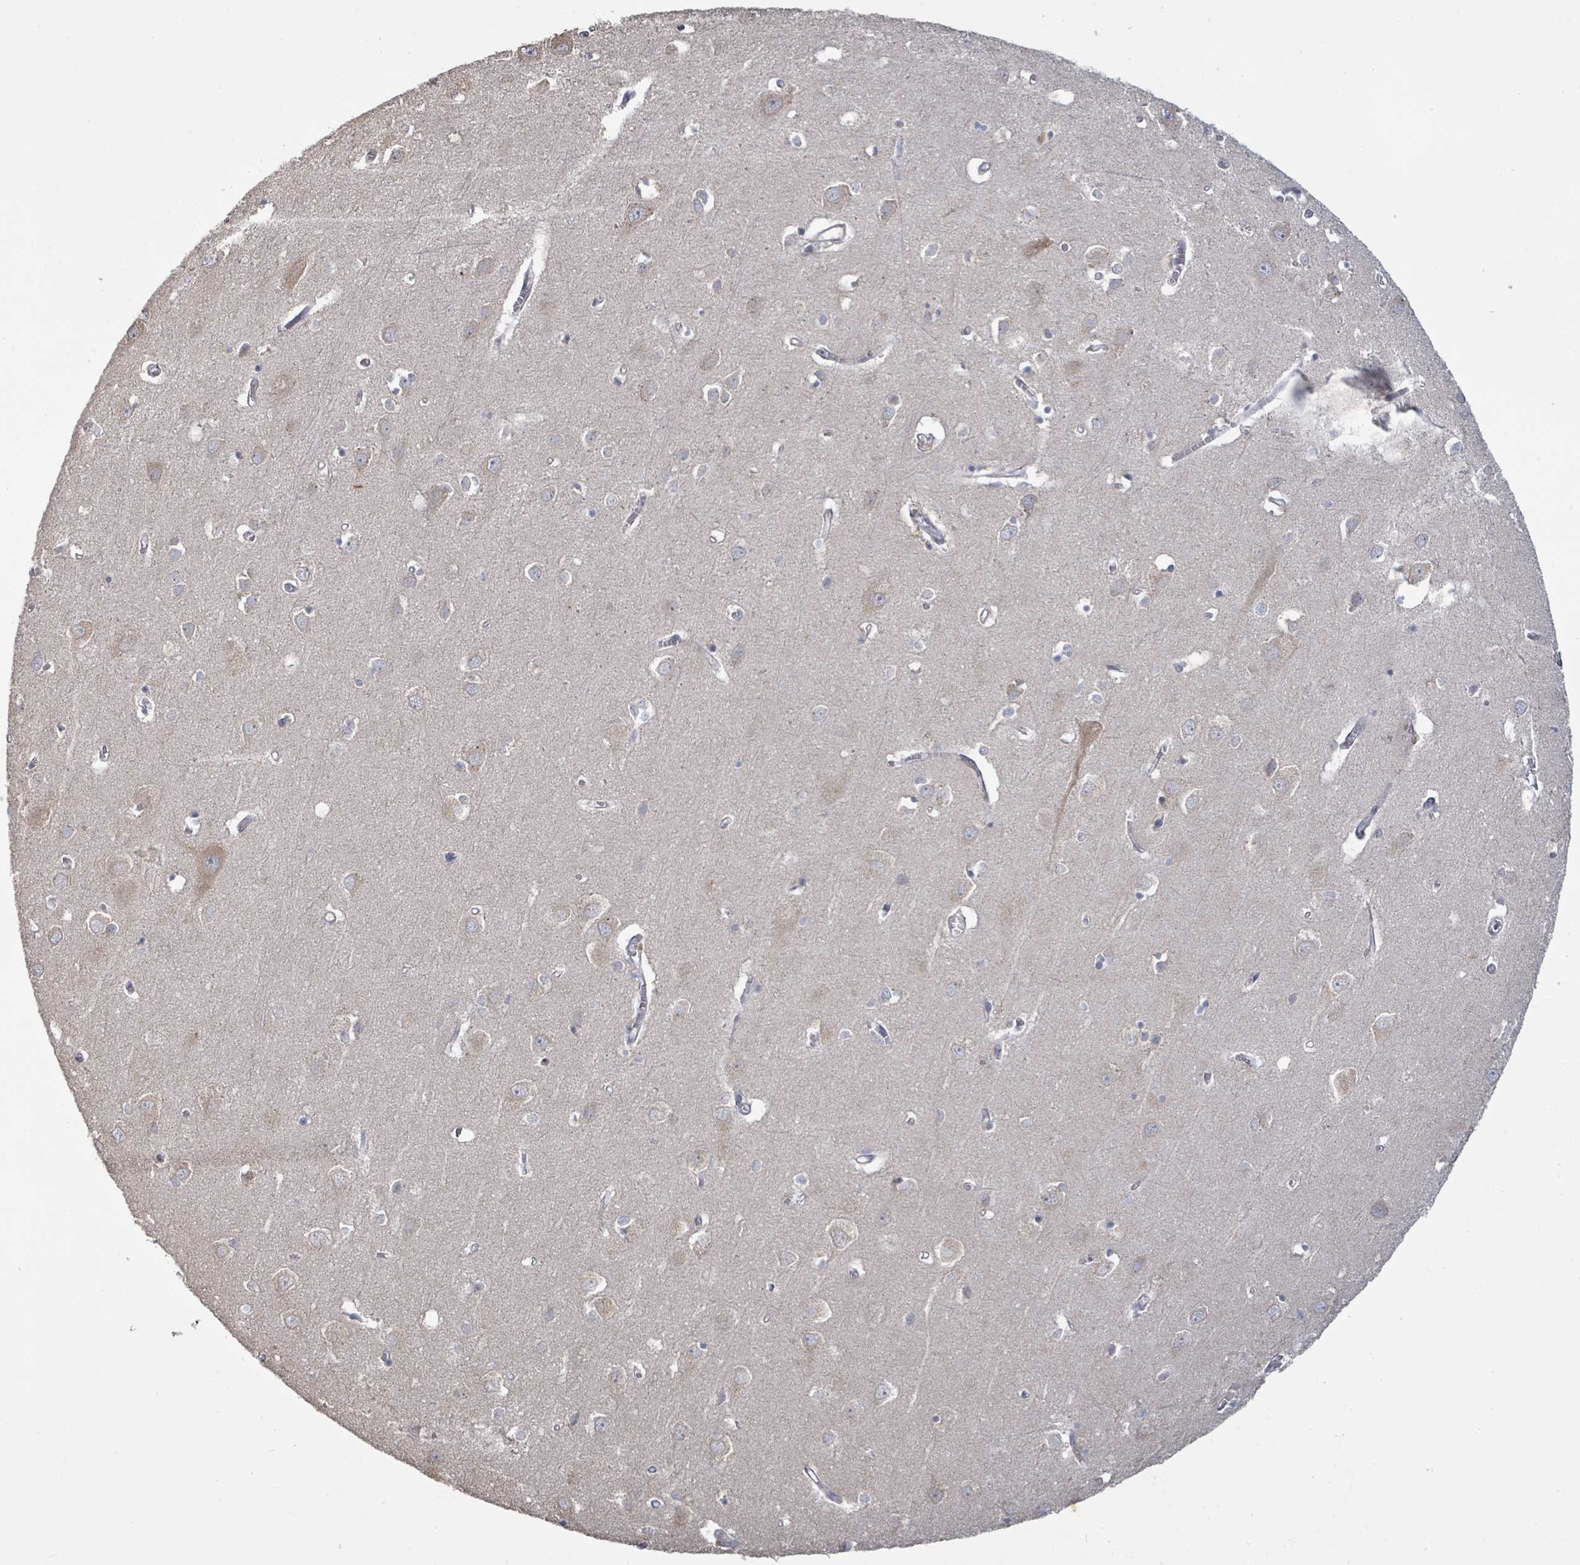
{"staining": {"intensity": "weak", "quantity": "25%-75%", "location": "cytoplasmic/membranous"}, "tissue": "cerebral cortex", "cell_type": "Endothelial cells", "image_type": "normal", "snomed": [{"axis": "morphology", "description": "Normal tissue, NOS"}, {"axis": "topography", "description": "Cerebral cortex"}], "caption": "Immunohistochemical staining of unremarkable human cerebral cortex exhibits low levels of weak cytoplasmic/membranous expression in approximately 25%-75% of endothelial cells.", "gene": "KCNS2", "patient": {"sex": "male", "age": 70}}